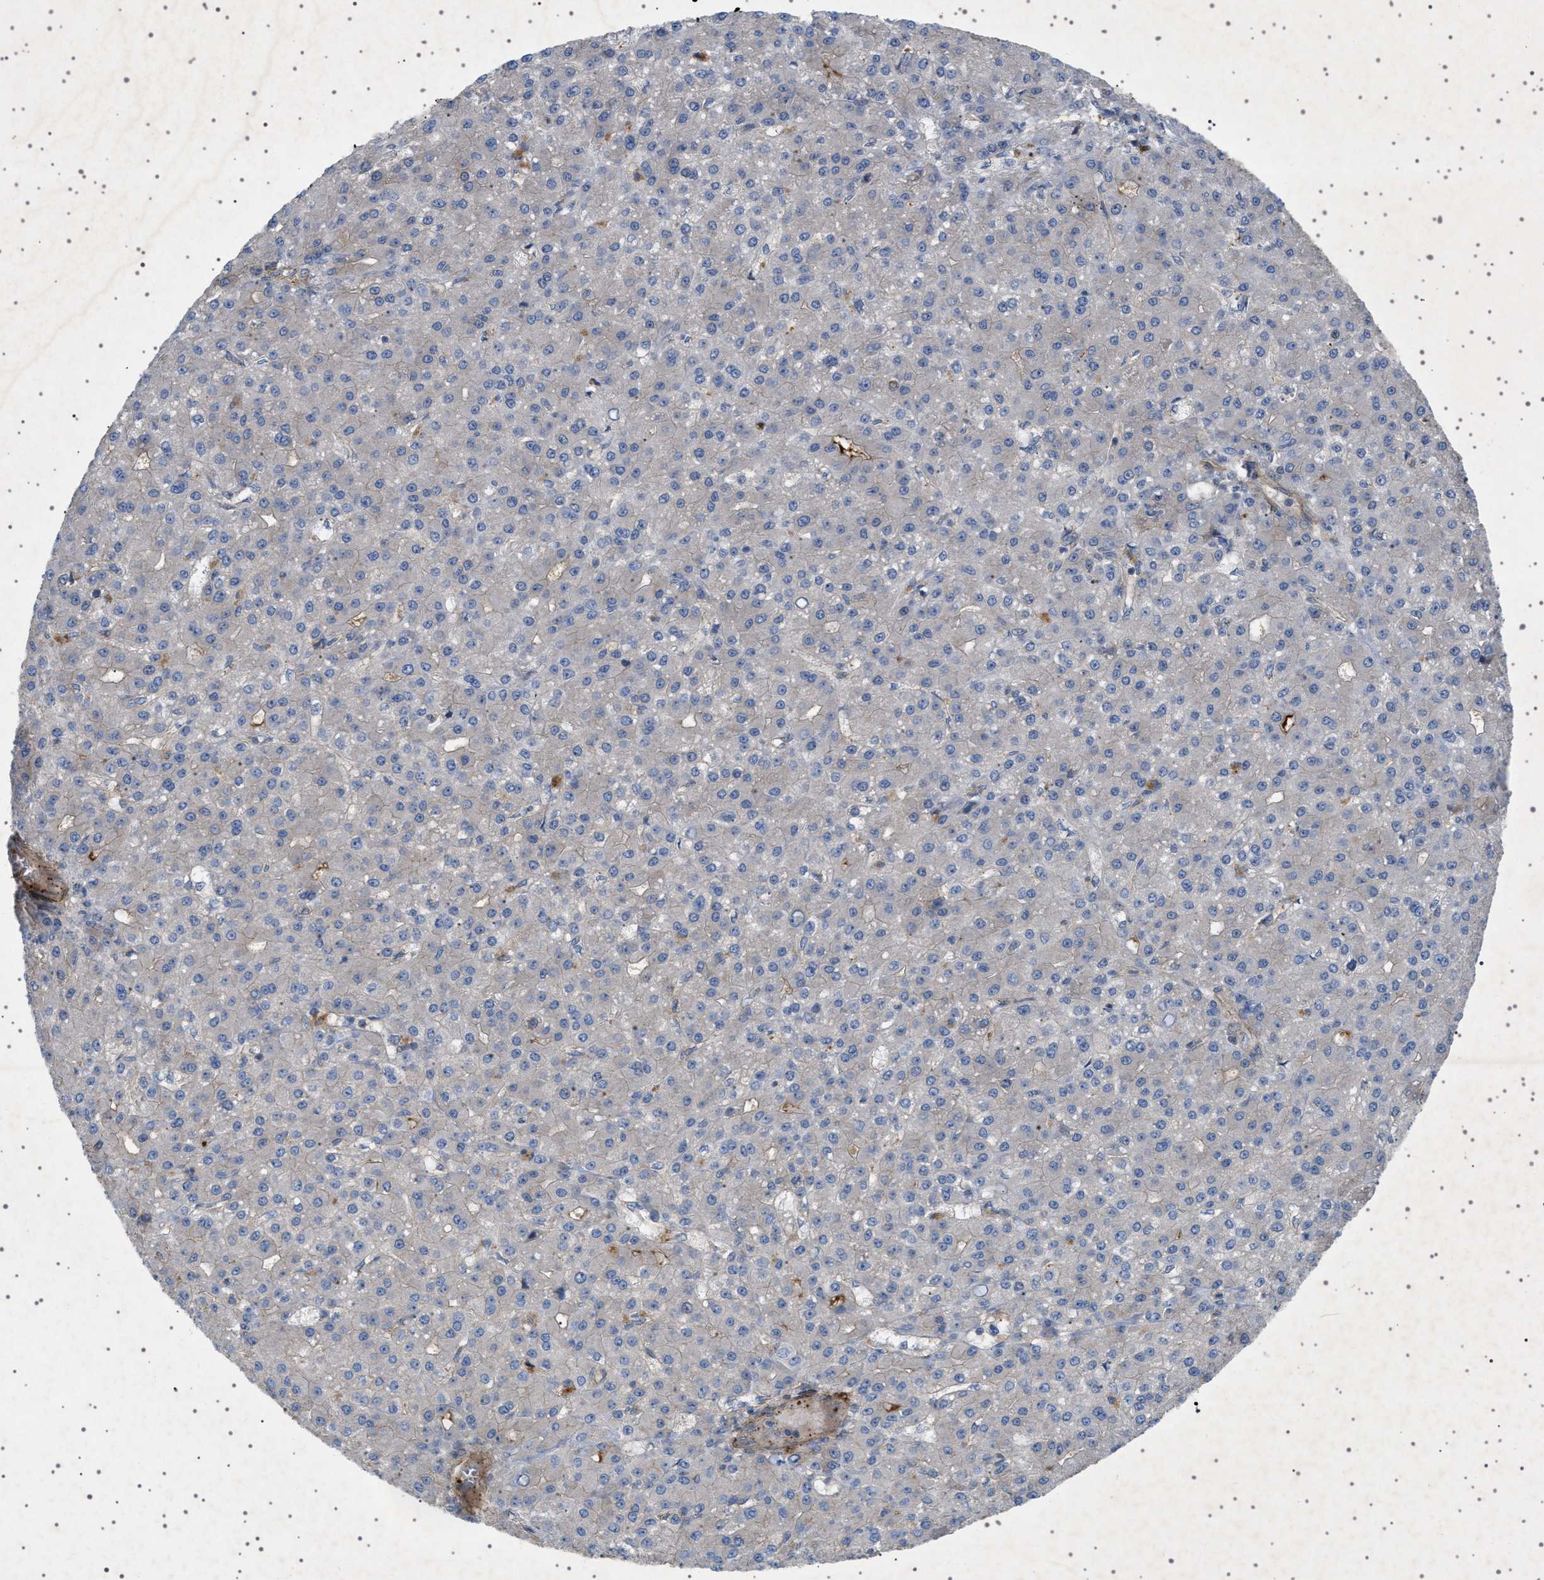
{"staining": {"intensity": "negative", "quantity": "none", "location": "none"}, "tissue": "liver cancer", "cell_type": "Tumor cells", "image_type": "cancer", "snomed": [{"axis": "morphology", "description": "Carcinoma, Hepatocellular, NOS"}, {"axis": "topography", "description": "Liver"}], "caption": "Liver cancer (hepatocellular carcinoma) was stained to show a protein in brown. There is no significant positivity in tumor cells.", "gene": "CCDC186", "patient": {"sex": "male", "age": 67}}